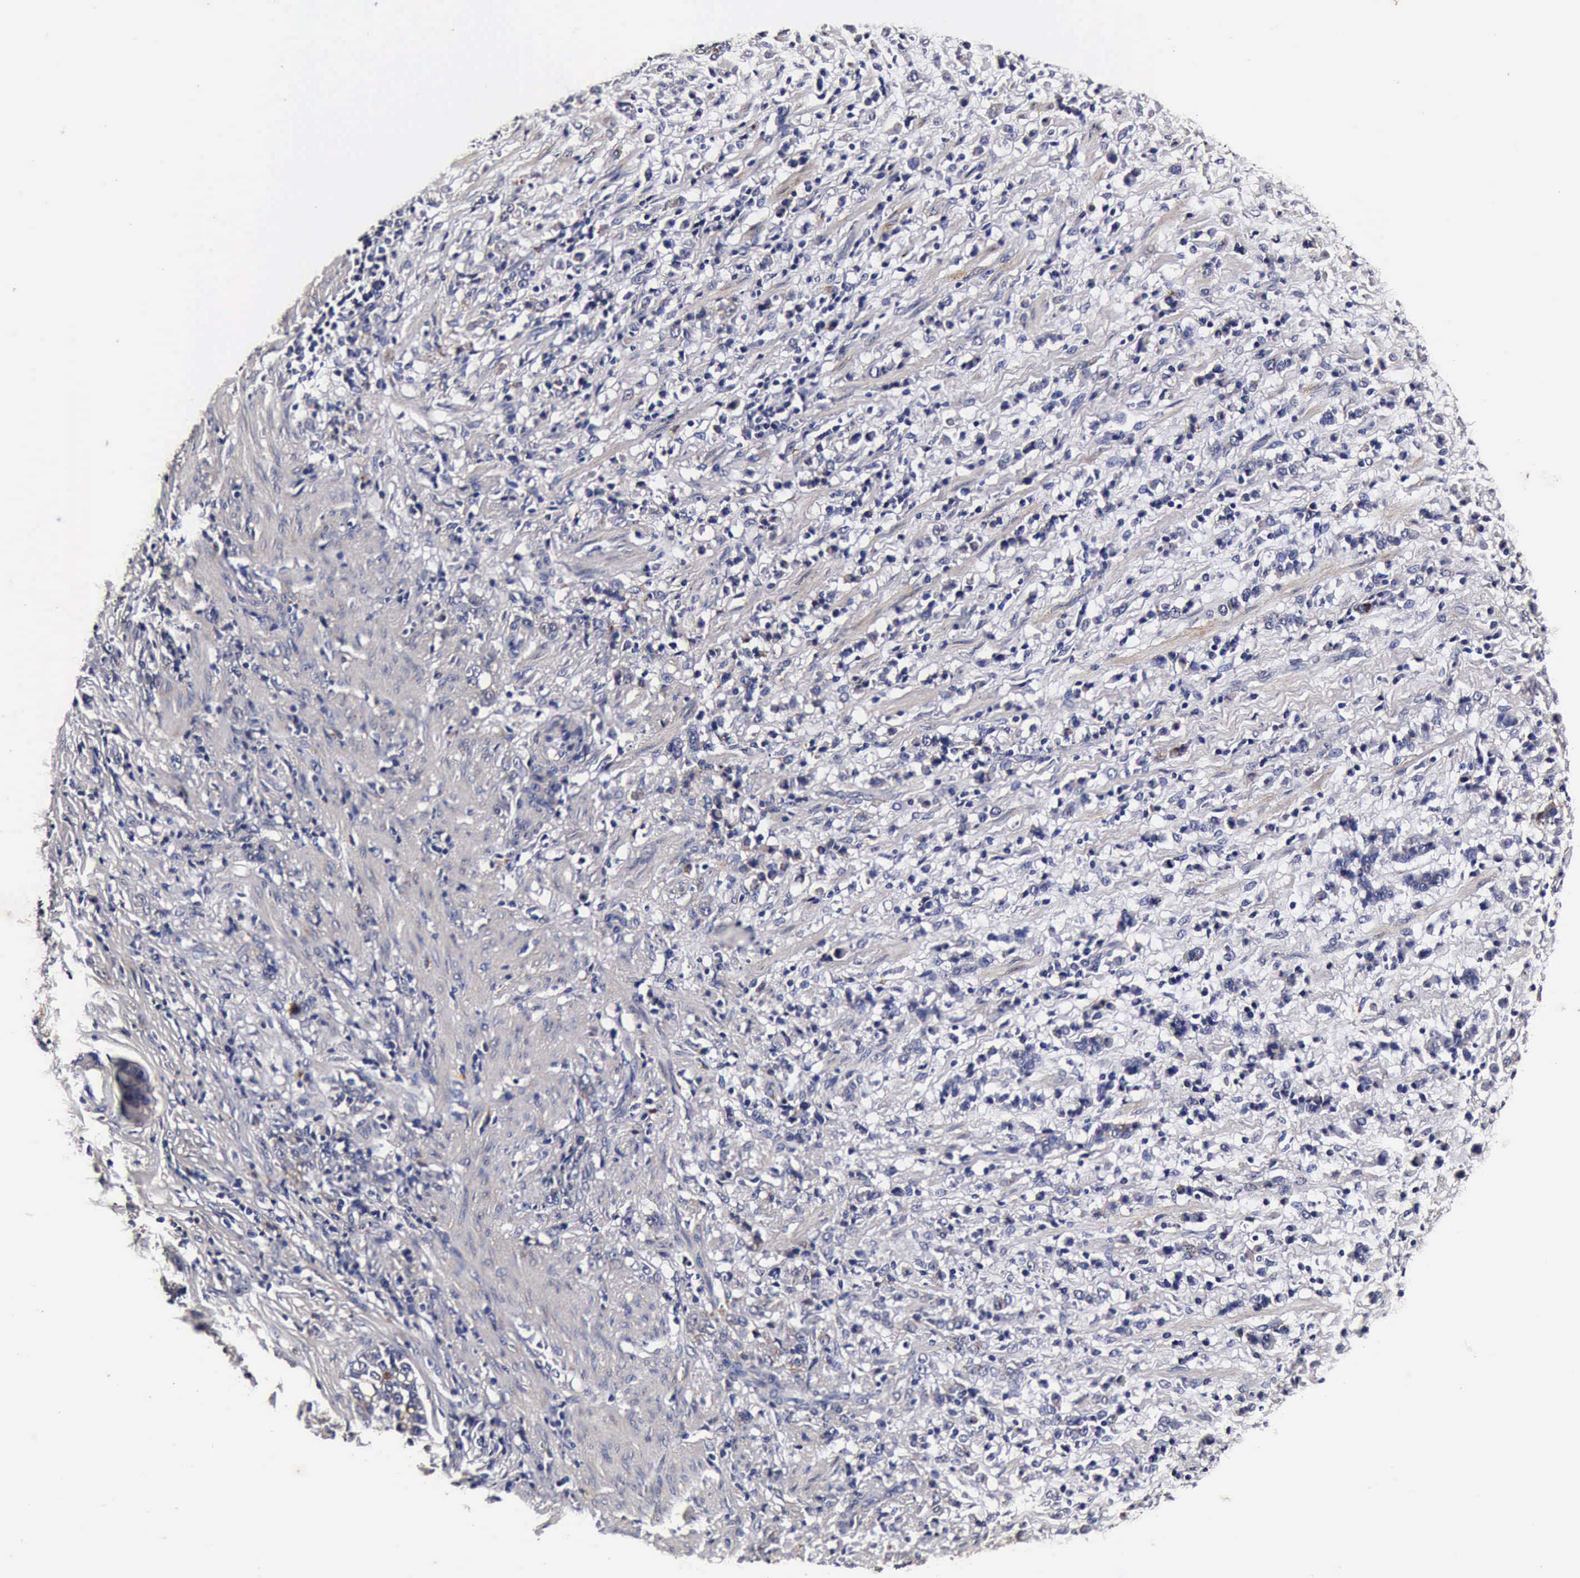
{"staining": {"intensity": "negative", "quantity": "none", "location": "none"}, "tissue": "stomach cancer", "cell_type": "Tumor cells", "image_type": "cancer", "snomed": [{"axis": "morphology", "description": "Adenocarcinoma, NOS"}, {"axis": "topography", "description": "Stomach, lower"}], "caption": "A micrograph of stomach cancer (adenocarcinoma) stained for a protein demonstrates no brown staining in tumor cells.", "gene": "CST3", "patient": {"sex": "male", "age": 88}}